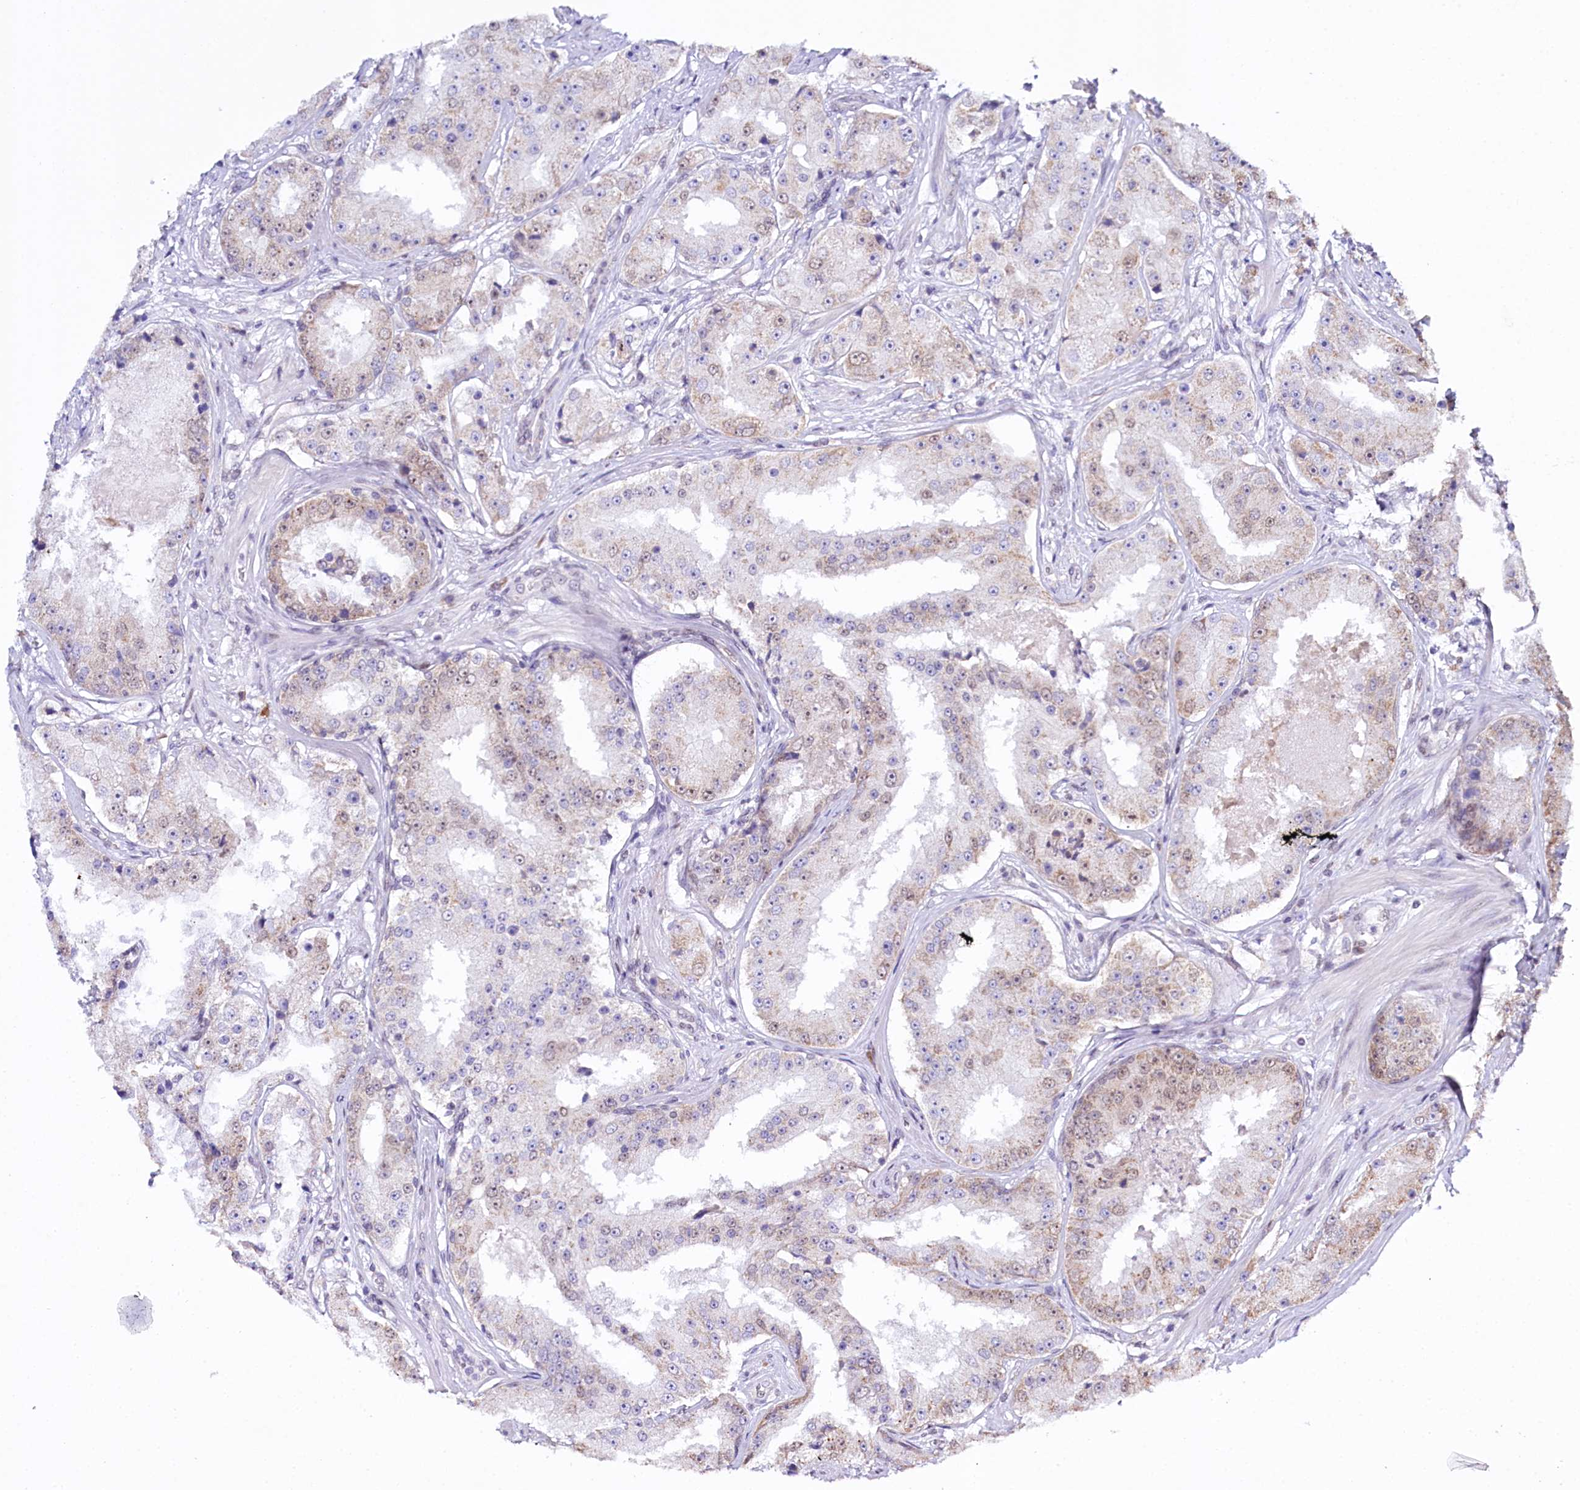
{"staining": {"intensity": "weak", "quantity": "25%-75%", "location": "cytoplasmic/membranous,nuclear"}, "tissue": "prostate cancer", "cell_type": "Tumor cells", "image_type": "cancer", "snomed": [{"axis": "morphology", "description": "Adenocarcinoma, High grade"}, {"axis": "topography", "description": "Prostate"}], "caption": "The immunohistochemical stain highlights weak cytoplasmic/membranous and nuclear positivity in tumor cells of prostate cancer tissue.", "gene": "SPATS2", "patient": {"sex": "male", "age": 73}}